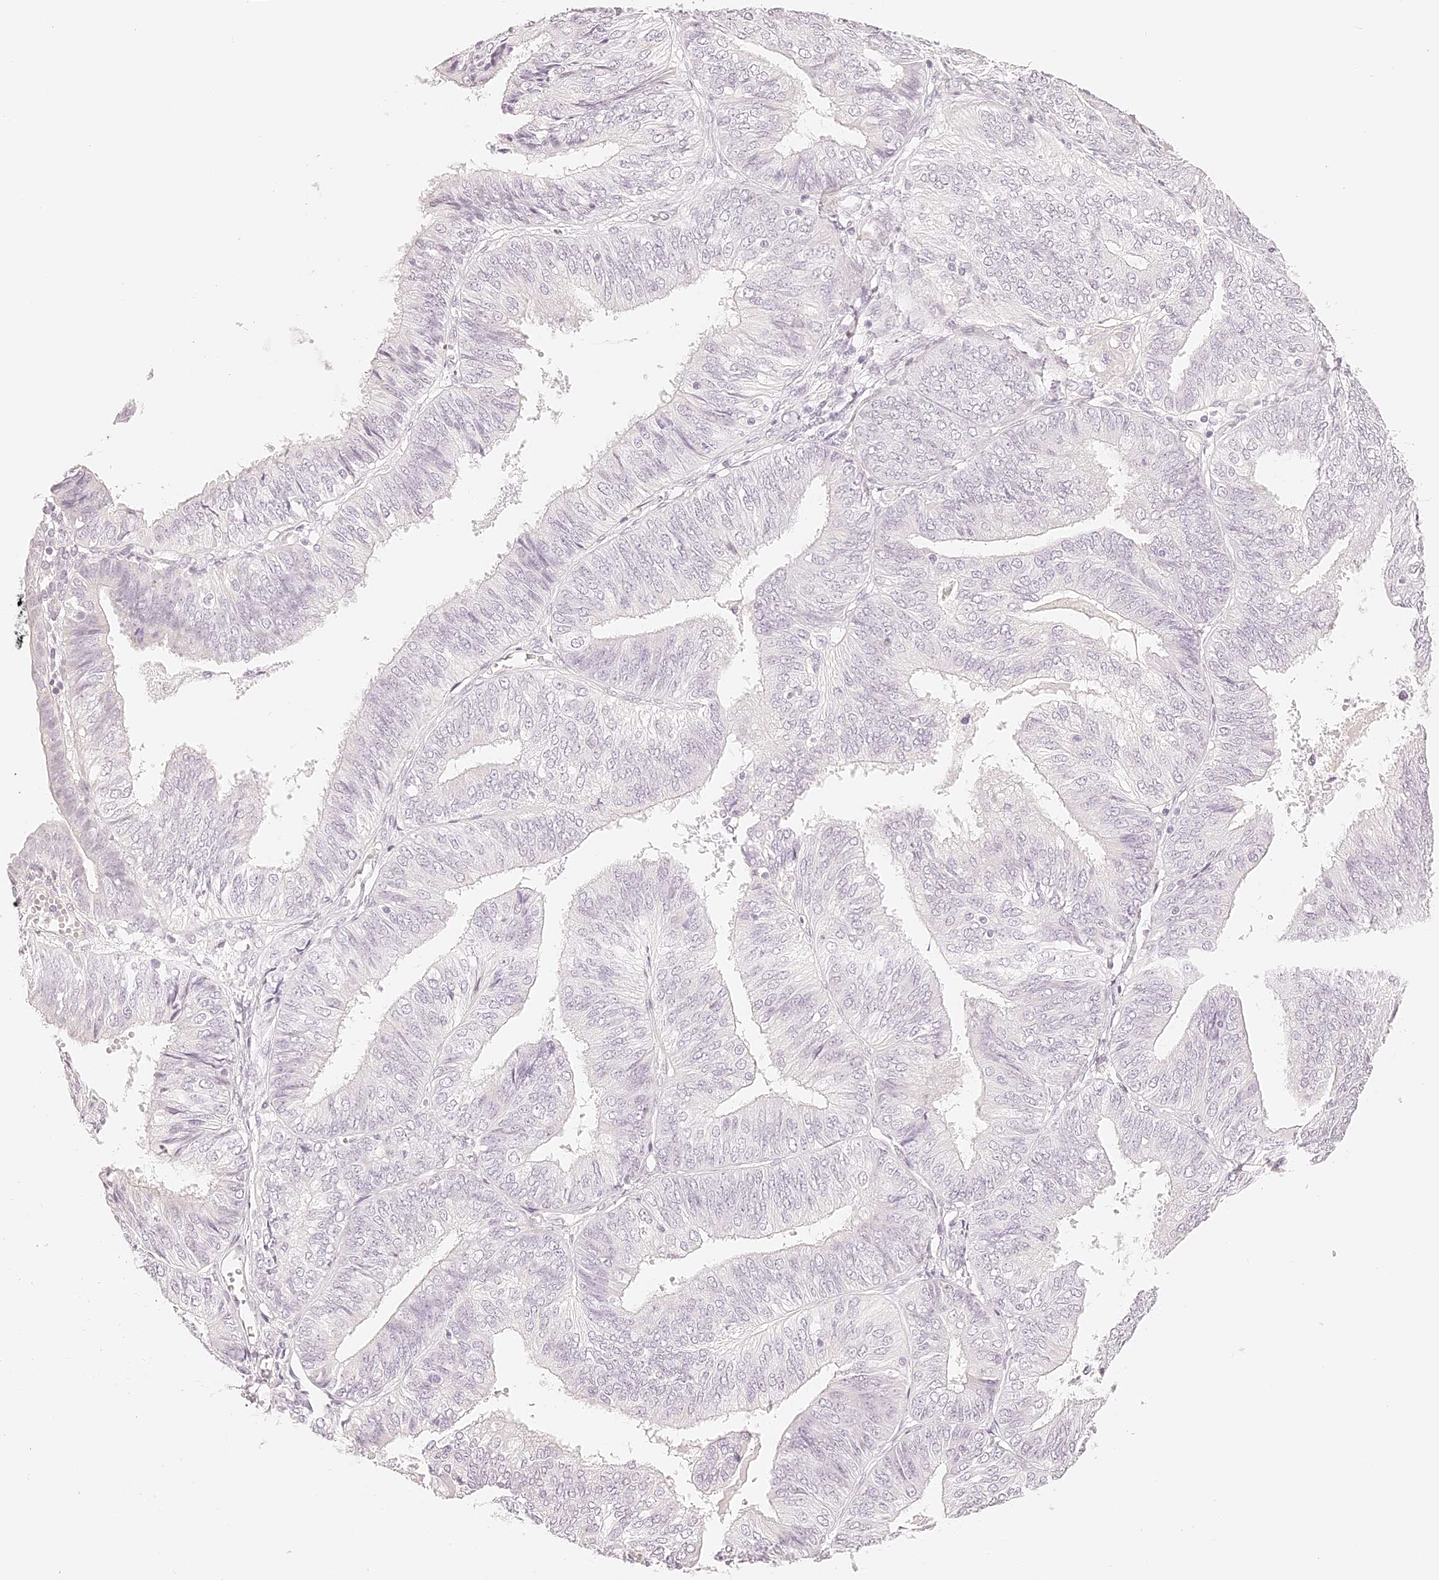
{"staining": {"intensity": "negative", "quantity": "none", "location": "none"}, "tissue": "endometrial cancer", "cell_type": "Tumor cells", "image_type": "cancer", "snomed": [{"axis": "morphology", "description": "Adenocarcinoma, NOS"}, {"axis": "topography", "description": "Endometrium"}], "caption": "Immunohistochemistry micrograph of human endometrial cancer (adenocarcinoma) stained for a protein (brown), which displays no expression in tumor cells.", "gene": "TRIM45", "patient": {"sex": "female", "age": 58}}